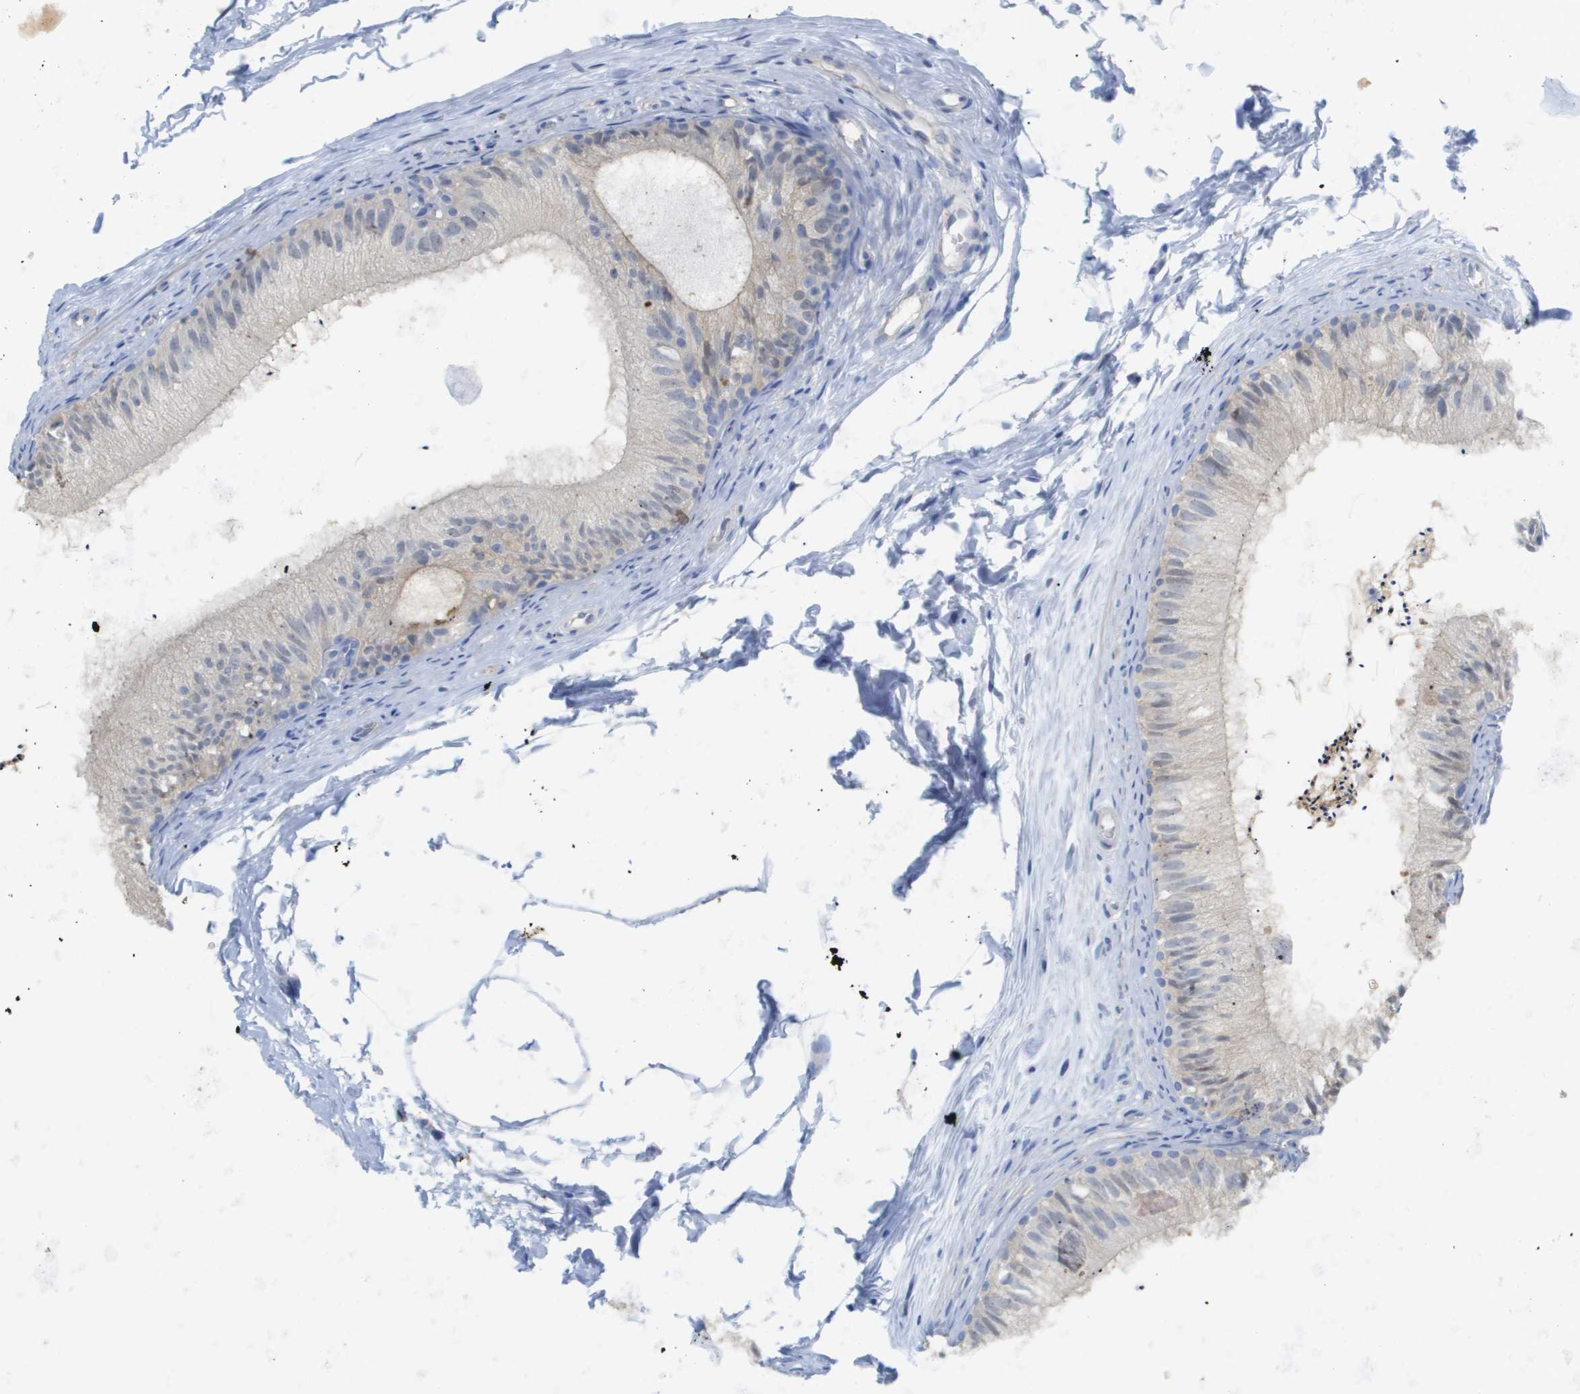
{"staining": {"intensity": "negative", "quantity": "none", "location": "none"}, "tissue": "epididymis", "cell_type": "Glandular cells", "image_type": "normal", "snomed": [{"axis": "morphology", "description": "Normal tissue, NOS"}, {"axis": "topography", "description": "Epididymis"}], "caption": "Epididymis stained for a protein using immunohistochemistry exhibits no positivity glandular cells.", "gene": "MYL3", "patient": {"sex": "male", "age": 56}}